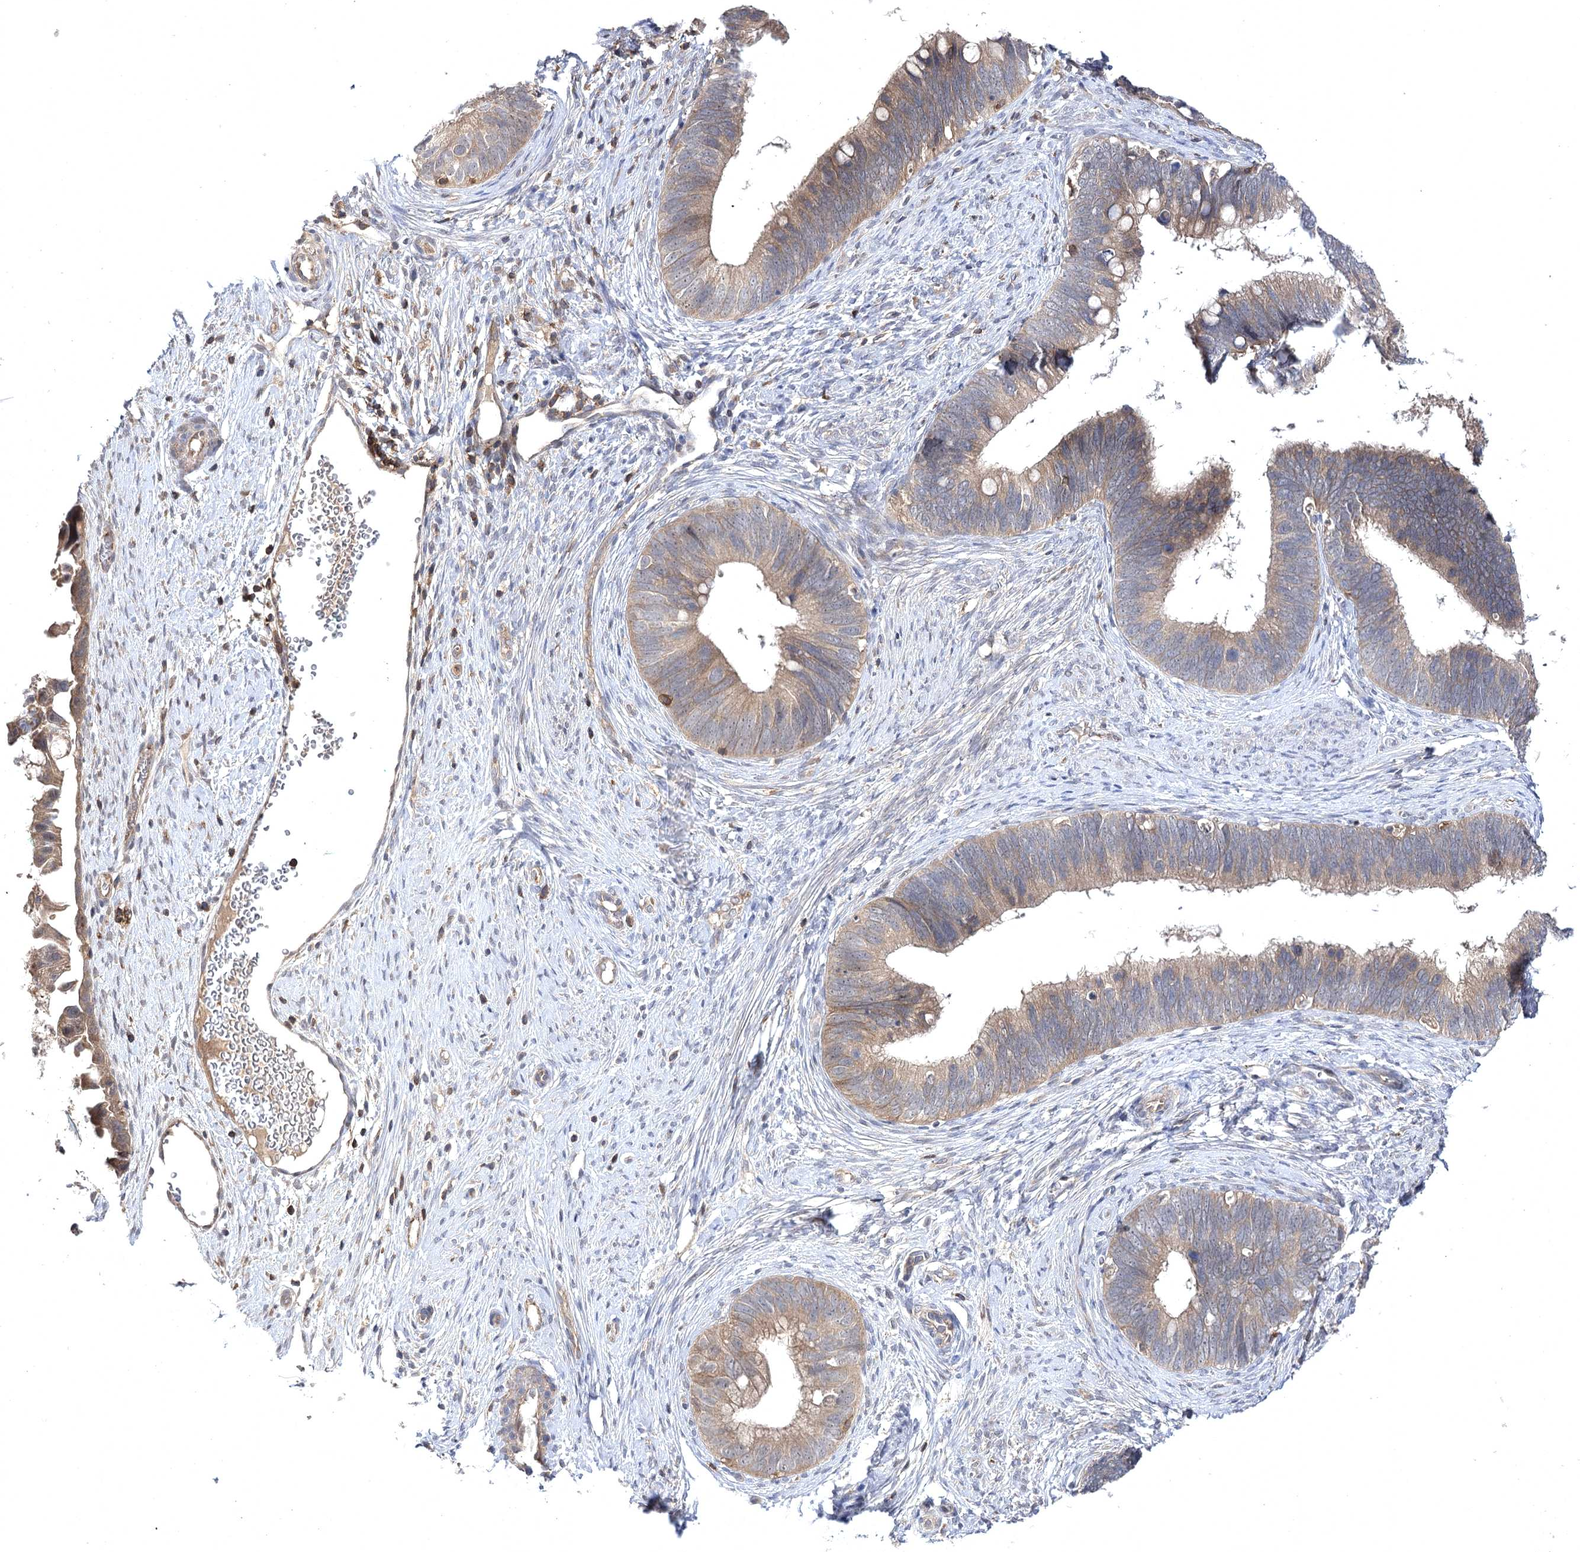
{"staining": {"intensity": "moderate", "quantity": ">75%", "location": "cytoplasmic/membranous"}, "tissue": "cervical cancer", "cell_type": "Tumor cells", "image_type": "cancer", "snomed": [{"axis": "morphology", "description": "Adenocarcinoma, NOS"}, {"axis": "topography", "description": "Cervix"}], "caption": "Immunohistochemical staining of adenocarcinoma (cervical) reveals medium levels of moderate cytoplasmic/membranous staining in approximately >75% of tumor cells.", "gene": "BCR", "patient": {"sex": "female", "age": 42}}